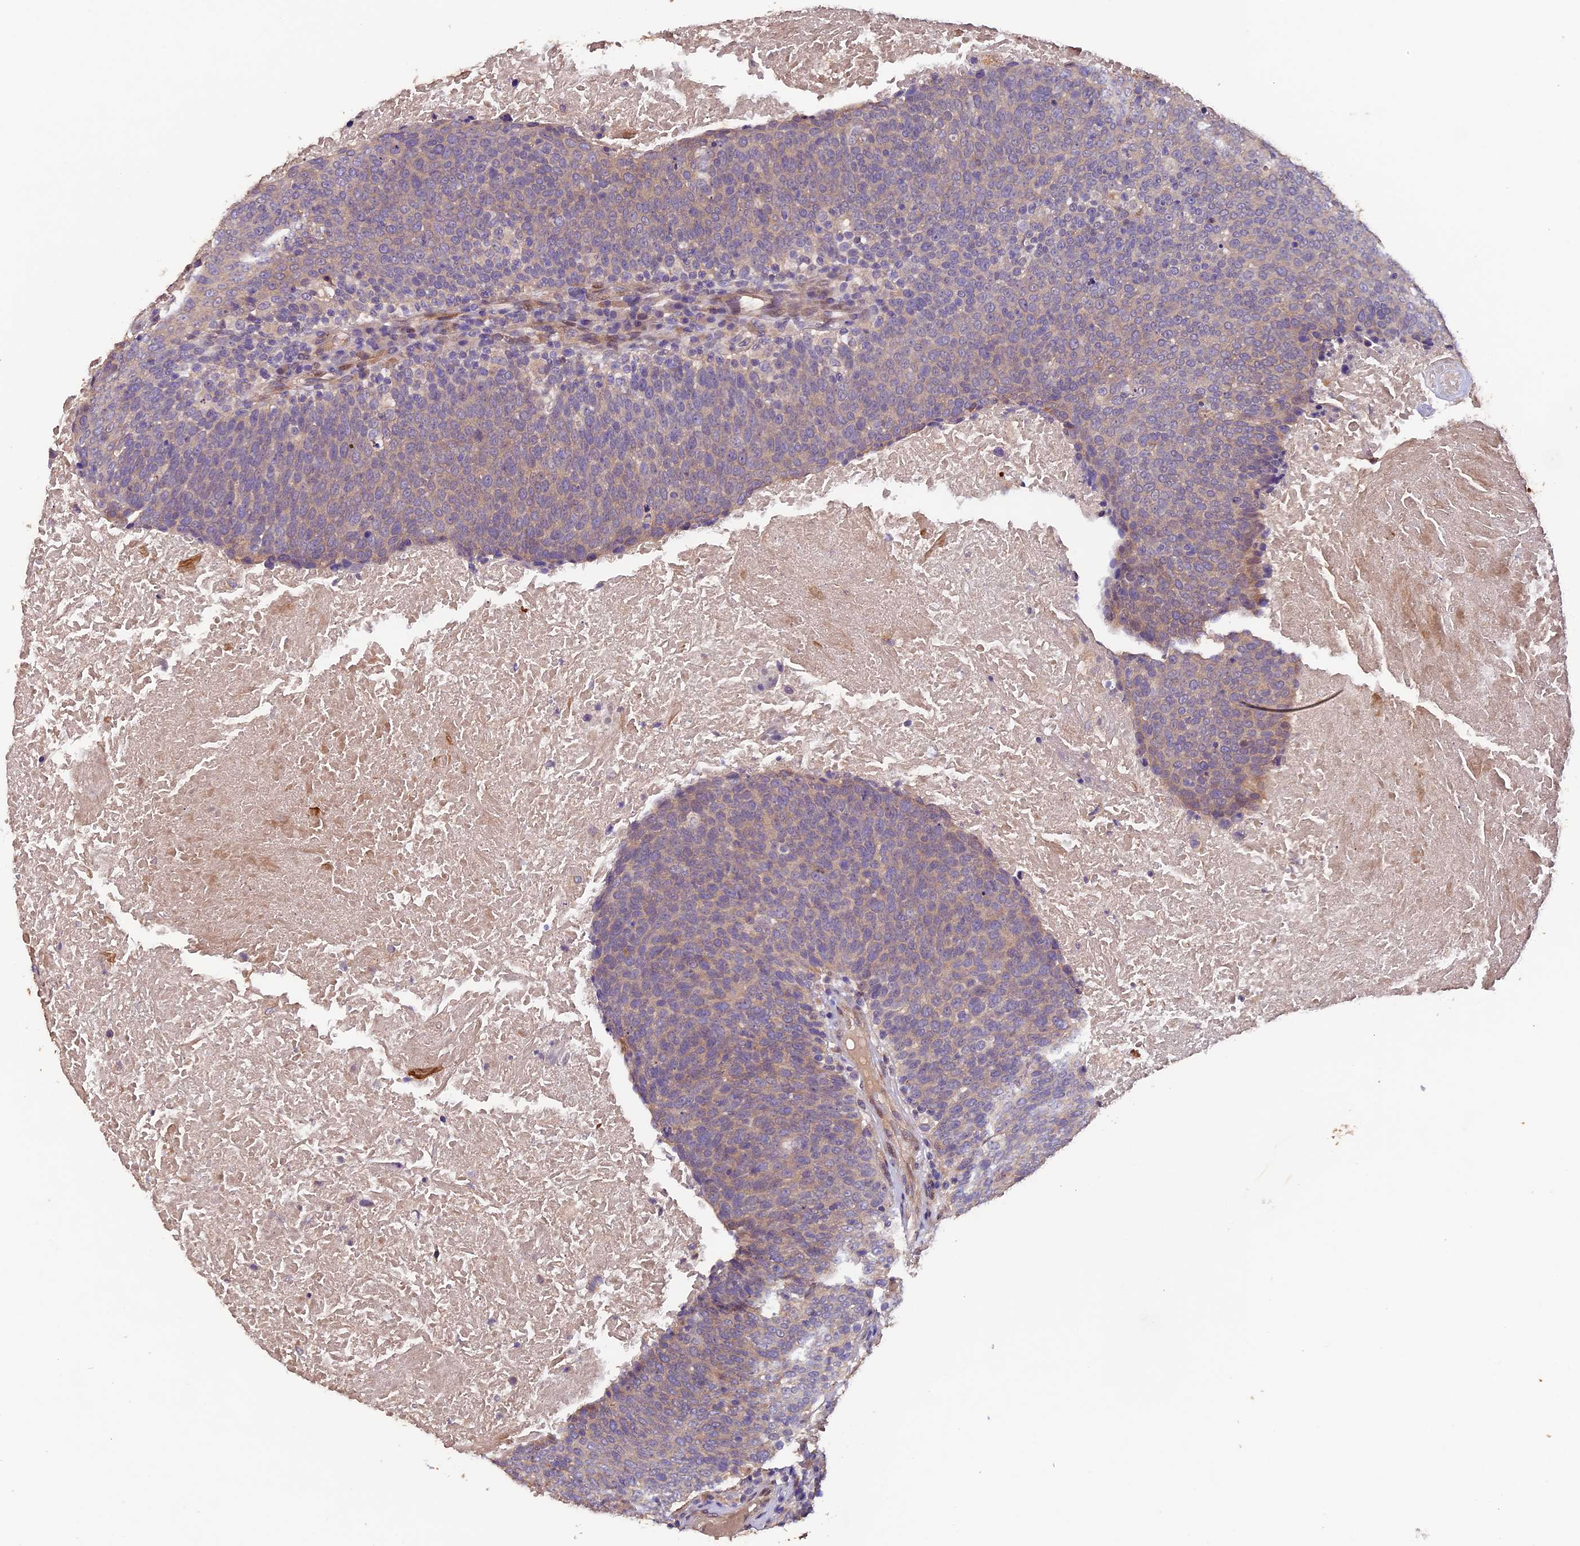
{"staining": {"intensity": "weak", "quantity": "<25%", "location": "cytoplasmic/membranous"}, "tissue": "head and neck cancer", "cell_type": "Tumor cells", "image_type": "cancer", "snomed": [{"axis": "morphology", "description": "Squamous cell carcinoma, NOS"}, {"axis": "morphology", "description": "Squamous cell carcinoma, metastatic, NOS"}, {"axis": "topography", "description": "Lymph node"}, {"axis": "topography", "description": "Head-Neck"}], "caption": "The histopathology image displays no staining of tumor cells in head and neck metastatic squamous cell carcinoma.", "gene": "NCK2", "patient": {"sex": "male", "age": 62}}